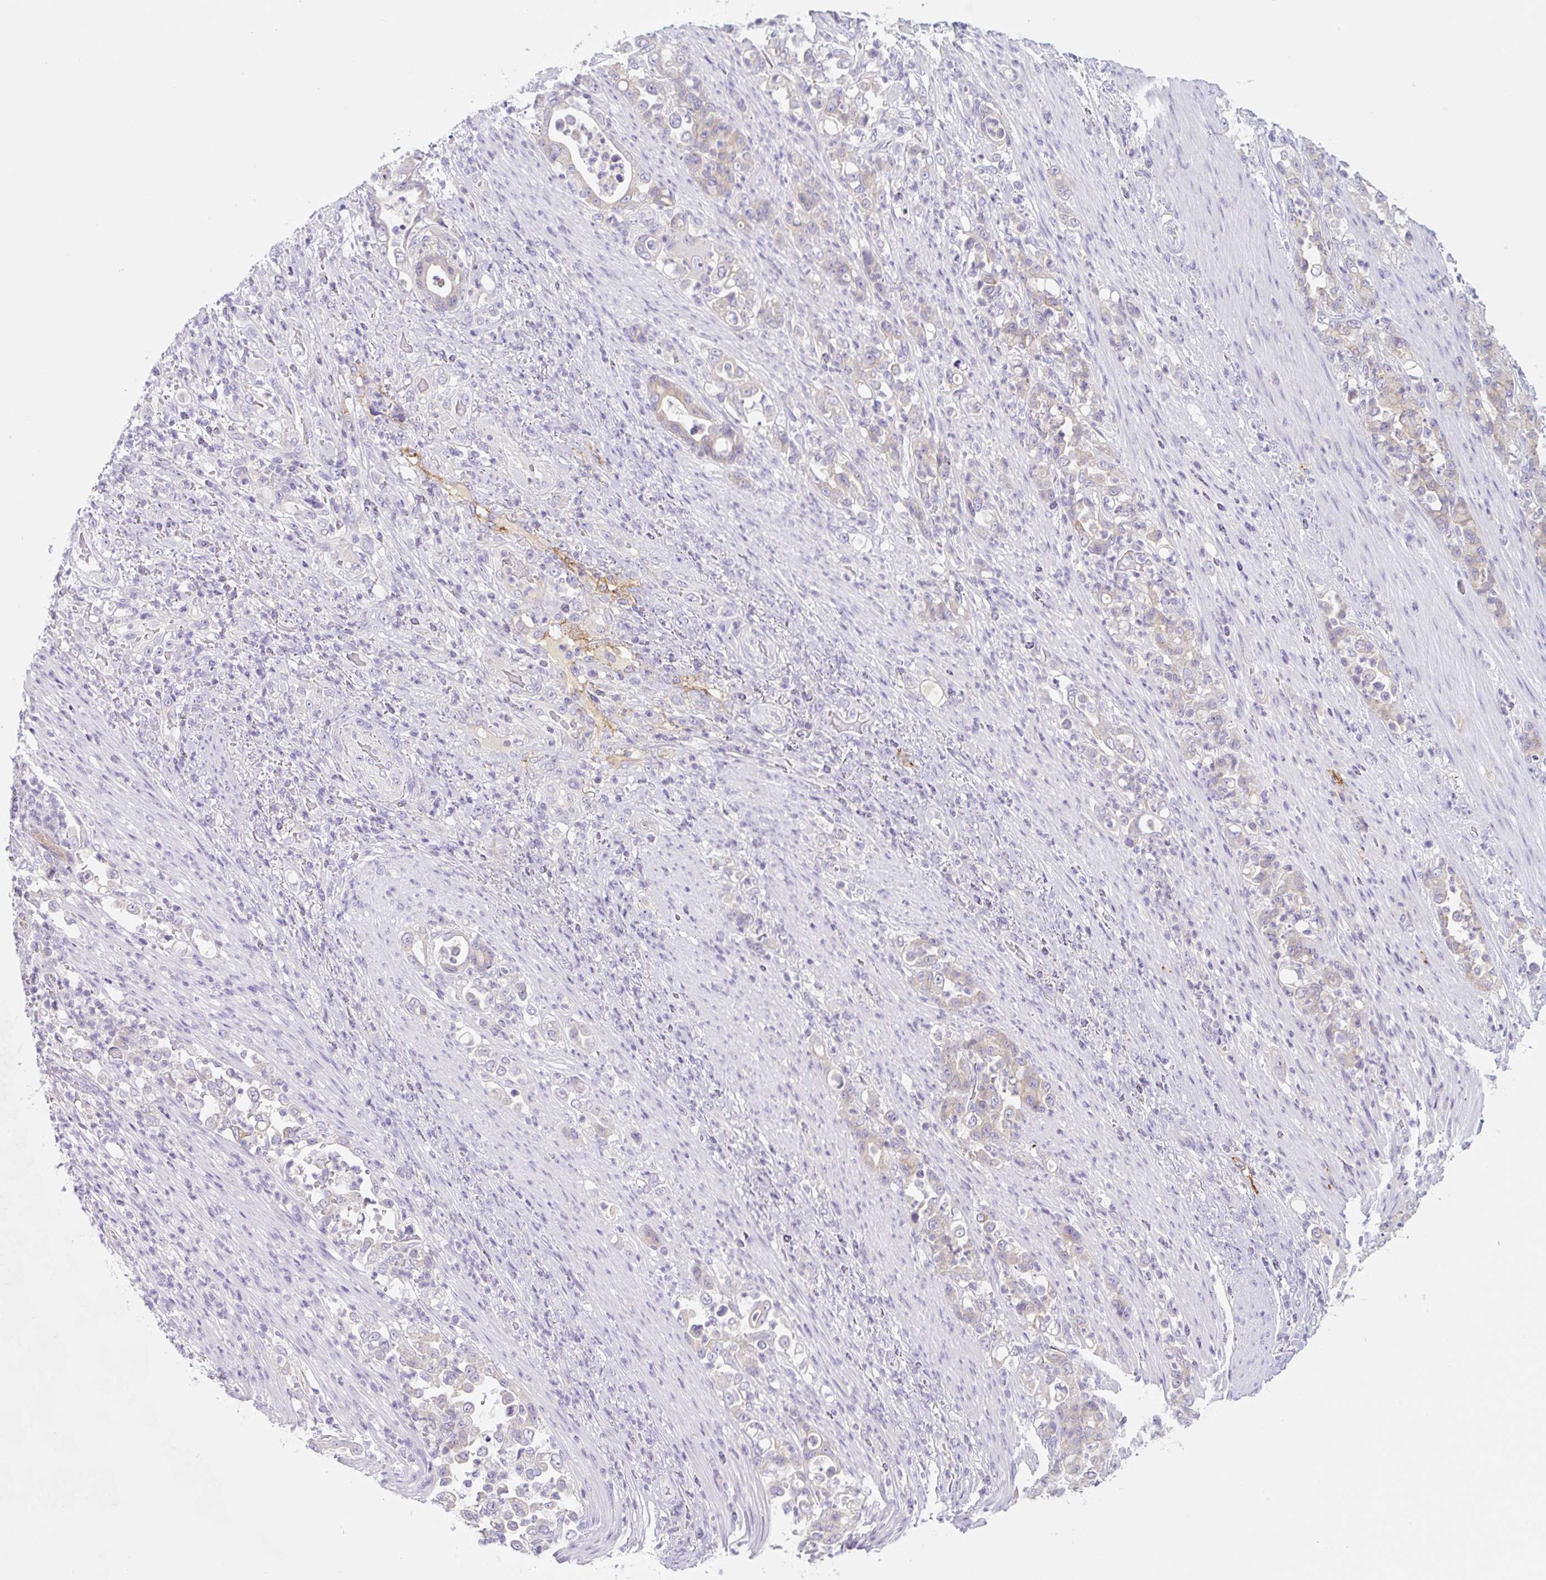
{"staining": {"intensity": "weak", "quantity": "<25%", "location": "cytoplasmic/membranous"}, "tissue": "stomach cancer", "cell_type": "Tumor cells", "image_type": "cancer", "snomed": [{"axis": "morphology", "description": "Normal tissue, NOS"}, {"axis": "morphology", "description": "Adenocarcinoma, NOS"}, {"axis": "topography", "description": "Stomach"}], "caption": "The immunohistochemistry (IHC) histopathology image has no significant positivity in tumor cells of stomach adenocarcinoma tissue.", "gene": "LYVE1", "patient": {"sex": "female", "age": 79}}